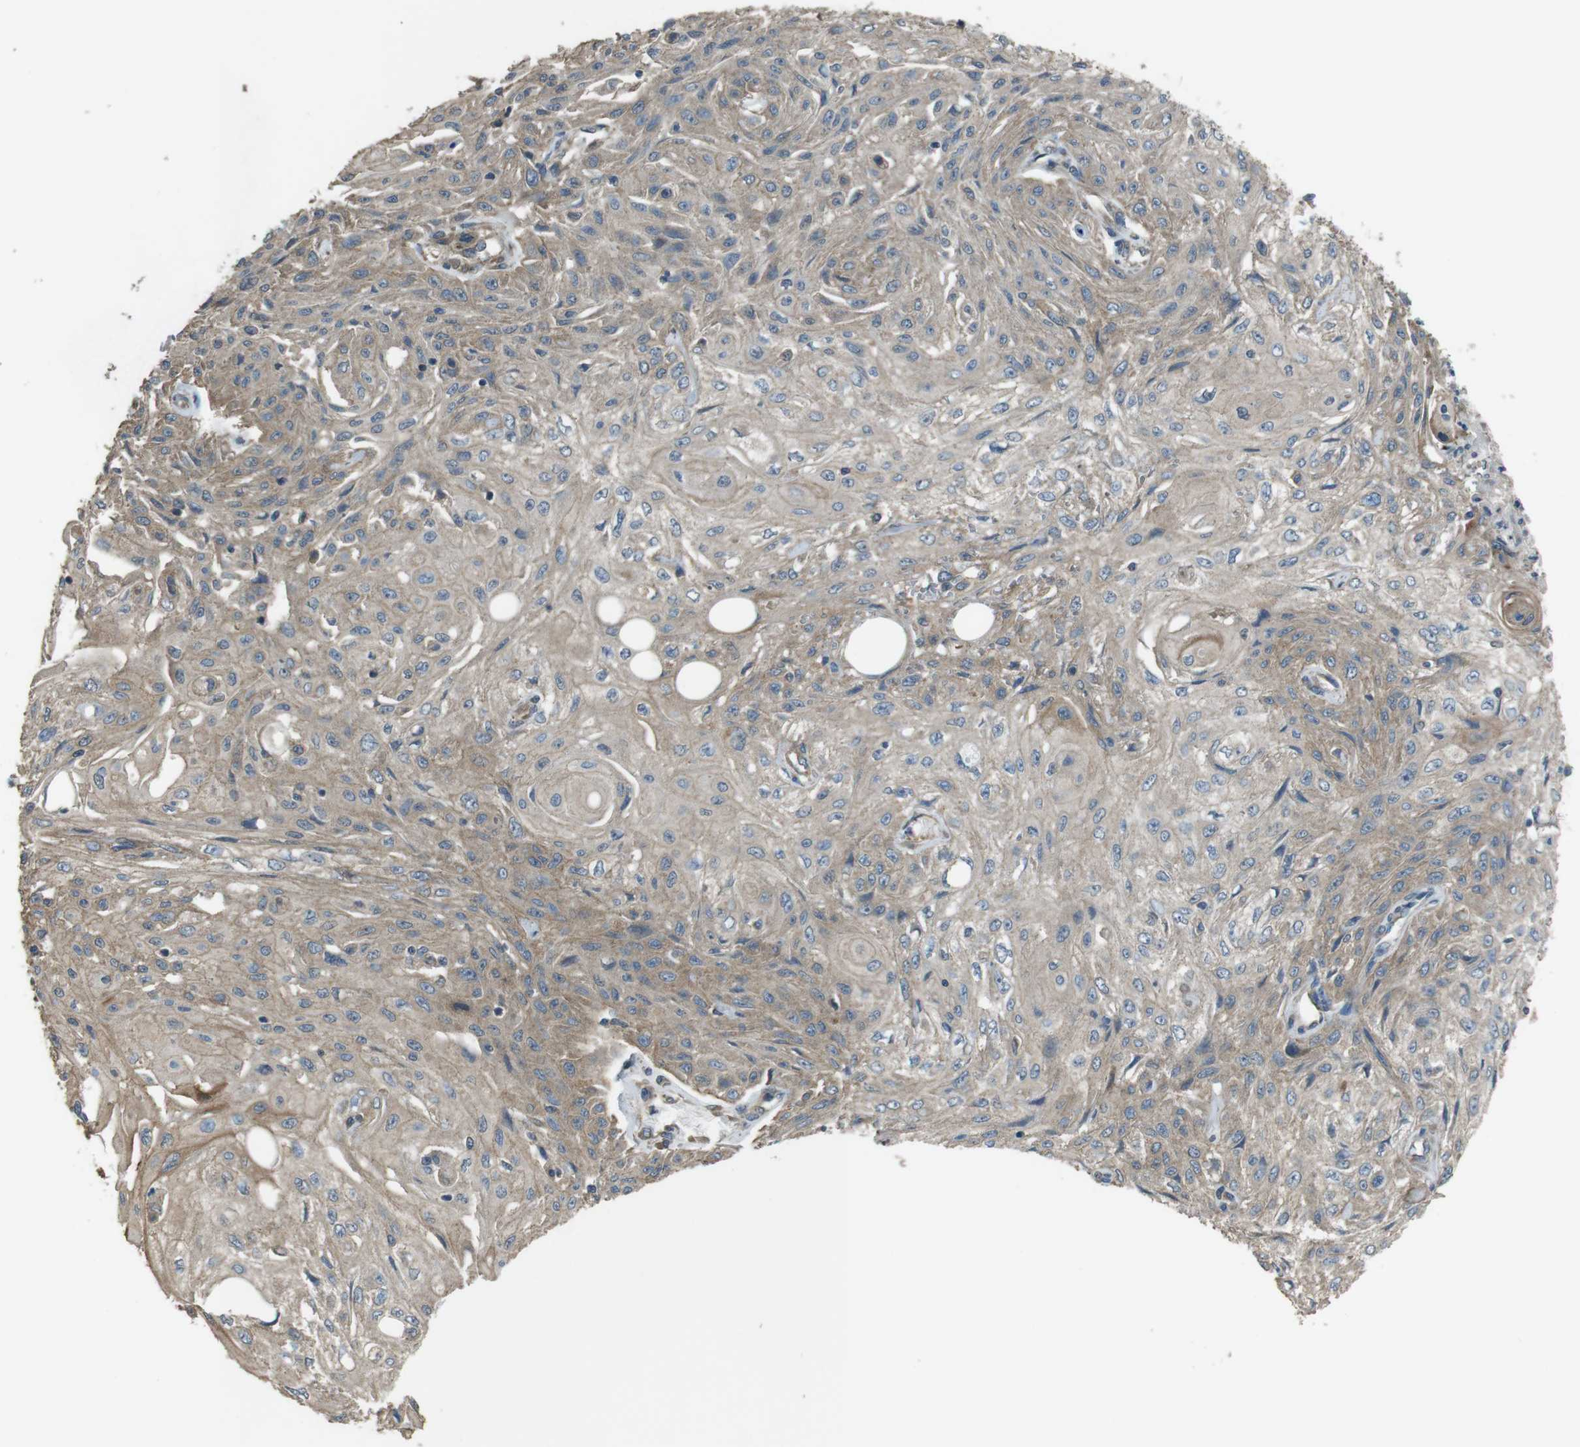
{"staining": {"intensity": "moderate", "quantity": "<25%", "location": "cytoplasmic/membranous"}, "tissue": "skin cancer", "cell_type": "Tumor cells", "image_type": "cancer", "snomed": [{"axis": "morphology", "description": "Squamous cell carcinoma, NOS"}, {"axis": "topography", "description": "Skin"}], "caption": "DAB immunohistochemical staining of human skin cancer exhibits moderate cytoplasmic/membranous protein positivity in approximately <25% of tumor cells.", "gene": "FUT2", "patient": {"sex": "male", "age": 75}}